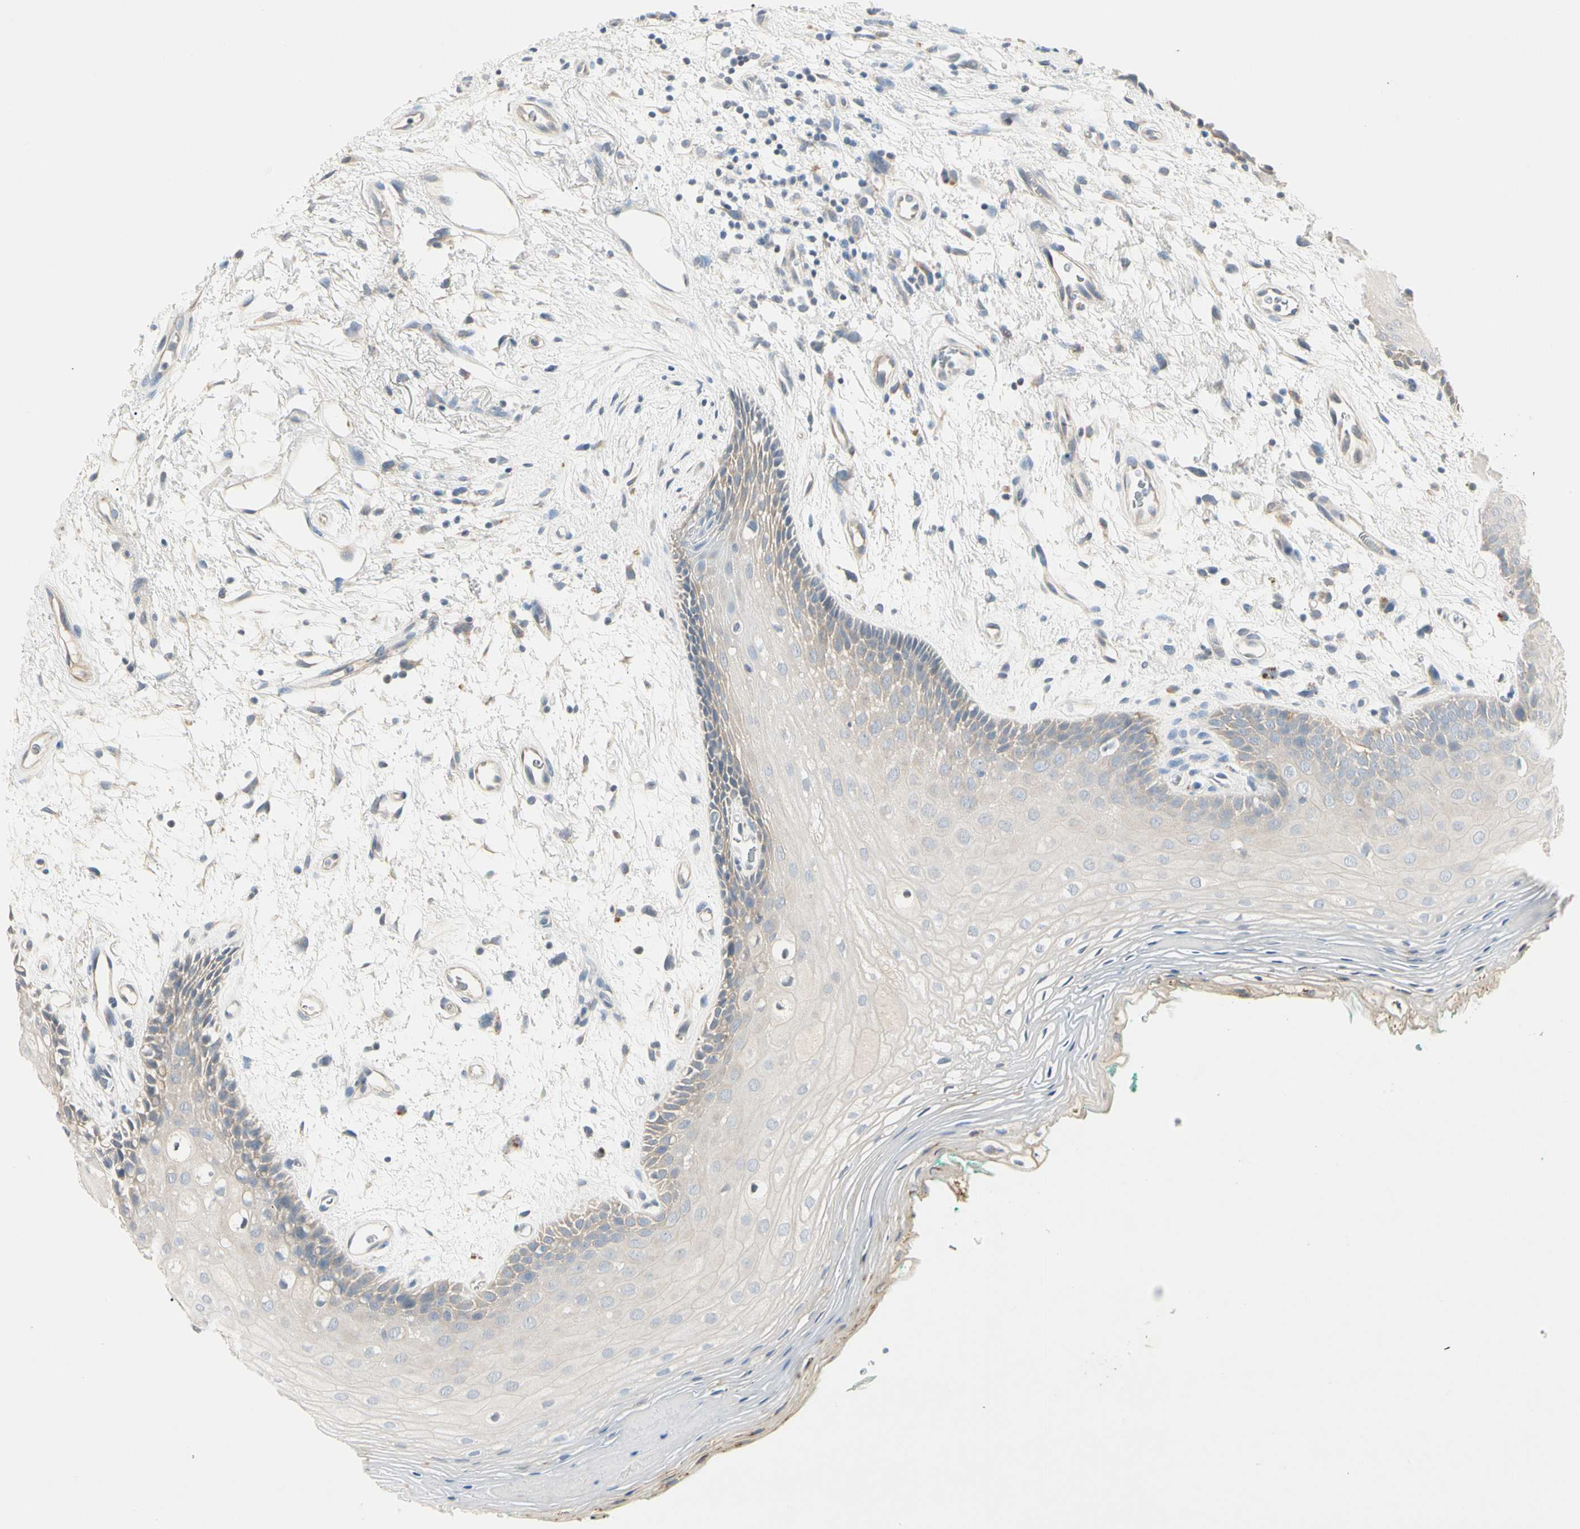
{"staining": {"intensity": "negative", "quantity": "none", "location": "none"}, "tissue": "oral mucosa", "cell_type": "Squamous epithelial cells", "image_type": "normal", "snomed": [{"axis": "morphology", "description": "Normal tissue, NOS"}, {"axis": "topography", "description": "Skeletal muscle"}, {"axis": "topography", "description": "Oral tissue"}, {"axis": "topography", "description": "Peripheral nerve tissue"}], "caption": "Image shows no protein expression in squamous epithelial cells of unremarkable oral mucosa.", "gene": "PRSS21", "patient": {"sex": "female", "age": 84}}